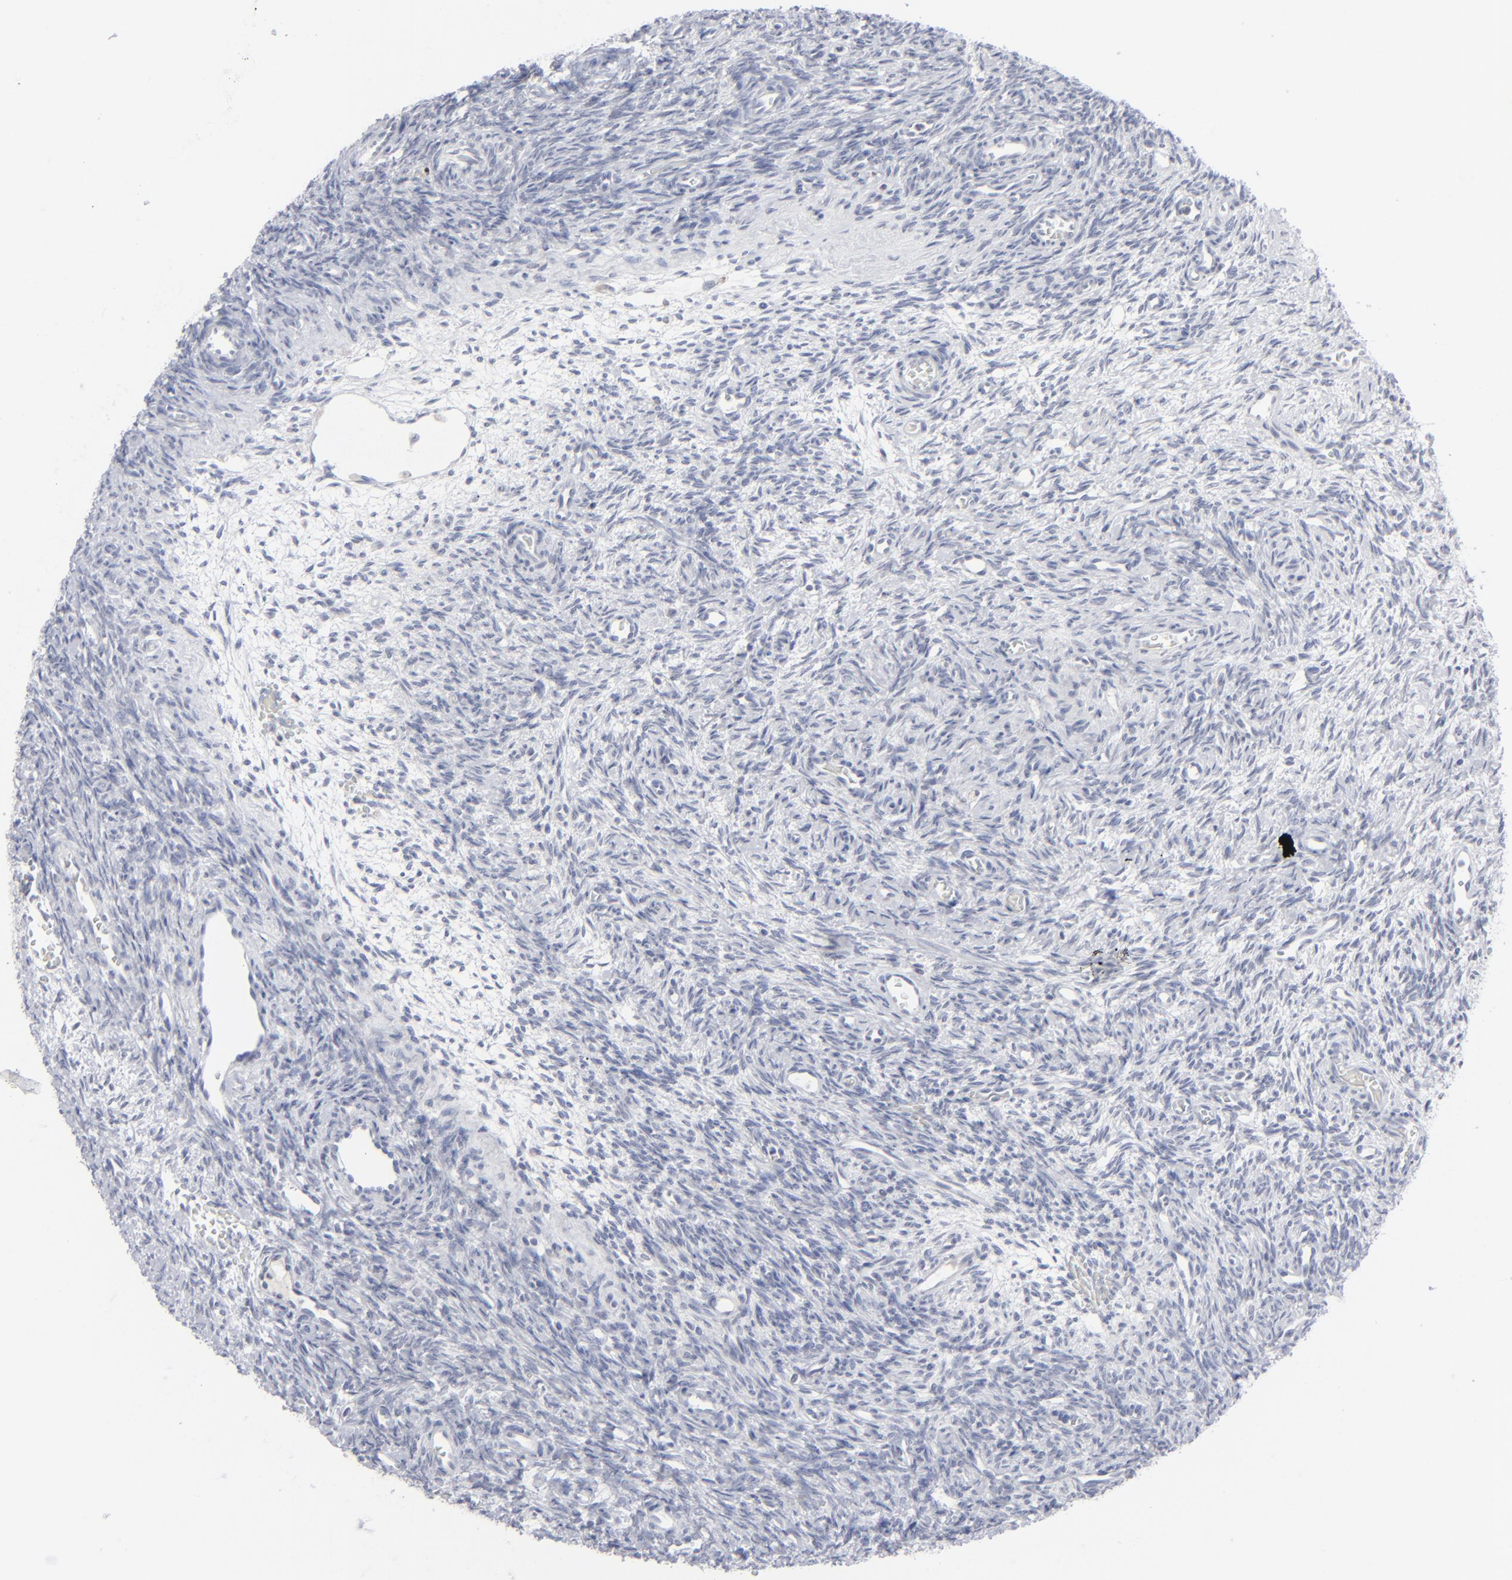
{"staining": {"intensity": "negative", "quantity": "none", "location": "none"}, "tissue": "ovary", "cell_type": "Follicle cells", "image_type": "normal", "snomed": [{"axis": "morphology", "description": "Normal tissue, NOS"}, {"axis": "topography", "description": "Ovary"}], "caption": "High magnification brightfield microscopy of normal ovary stained with DAB (brown) and counterstained with hematoxylin (blue): follicle cells show no significant positivity. Brightfield microscopy of immunohistochemistry stained with DAB (brown) and hematoxylin (blue), captured at high magnification.", "gene": "NUP88", "patient": {"sex": "female", "age": 39}}